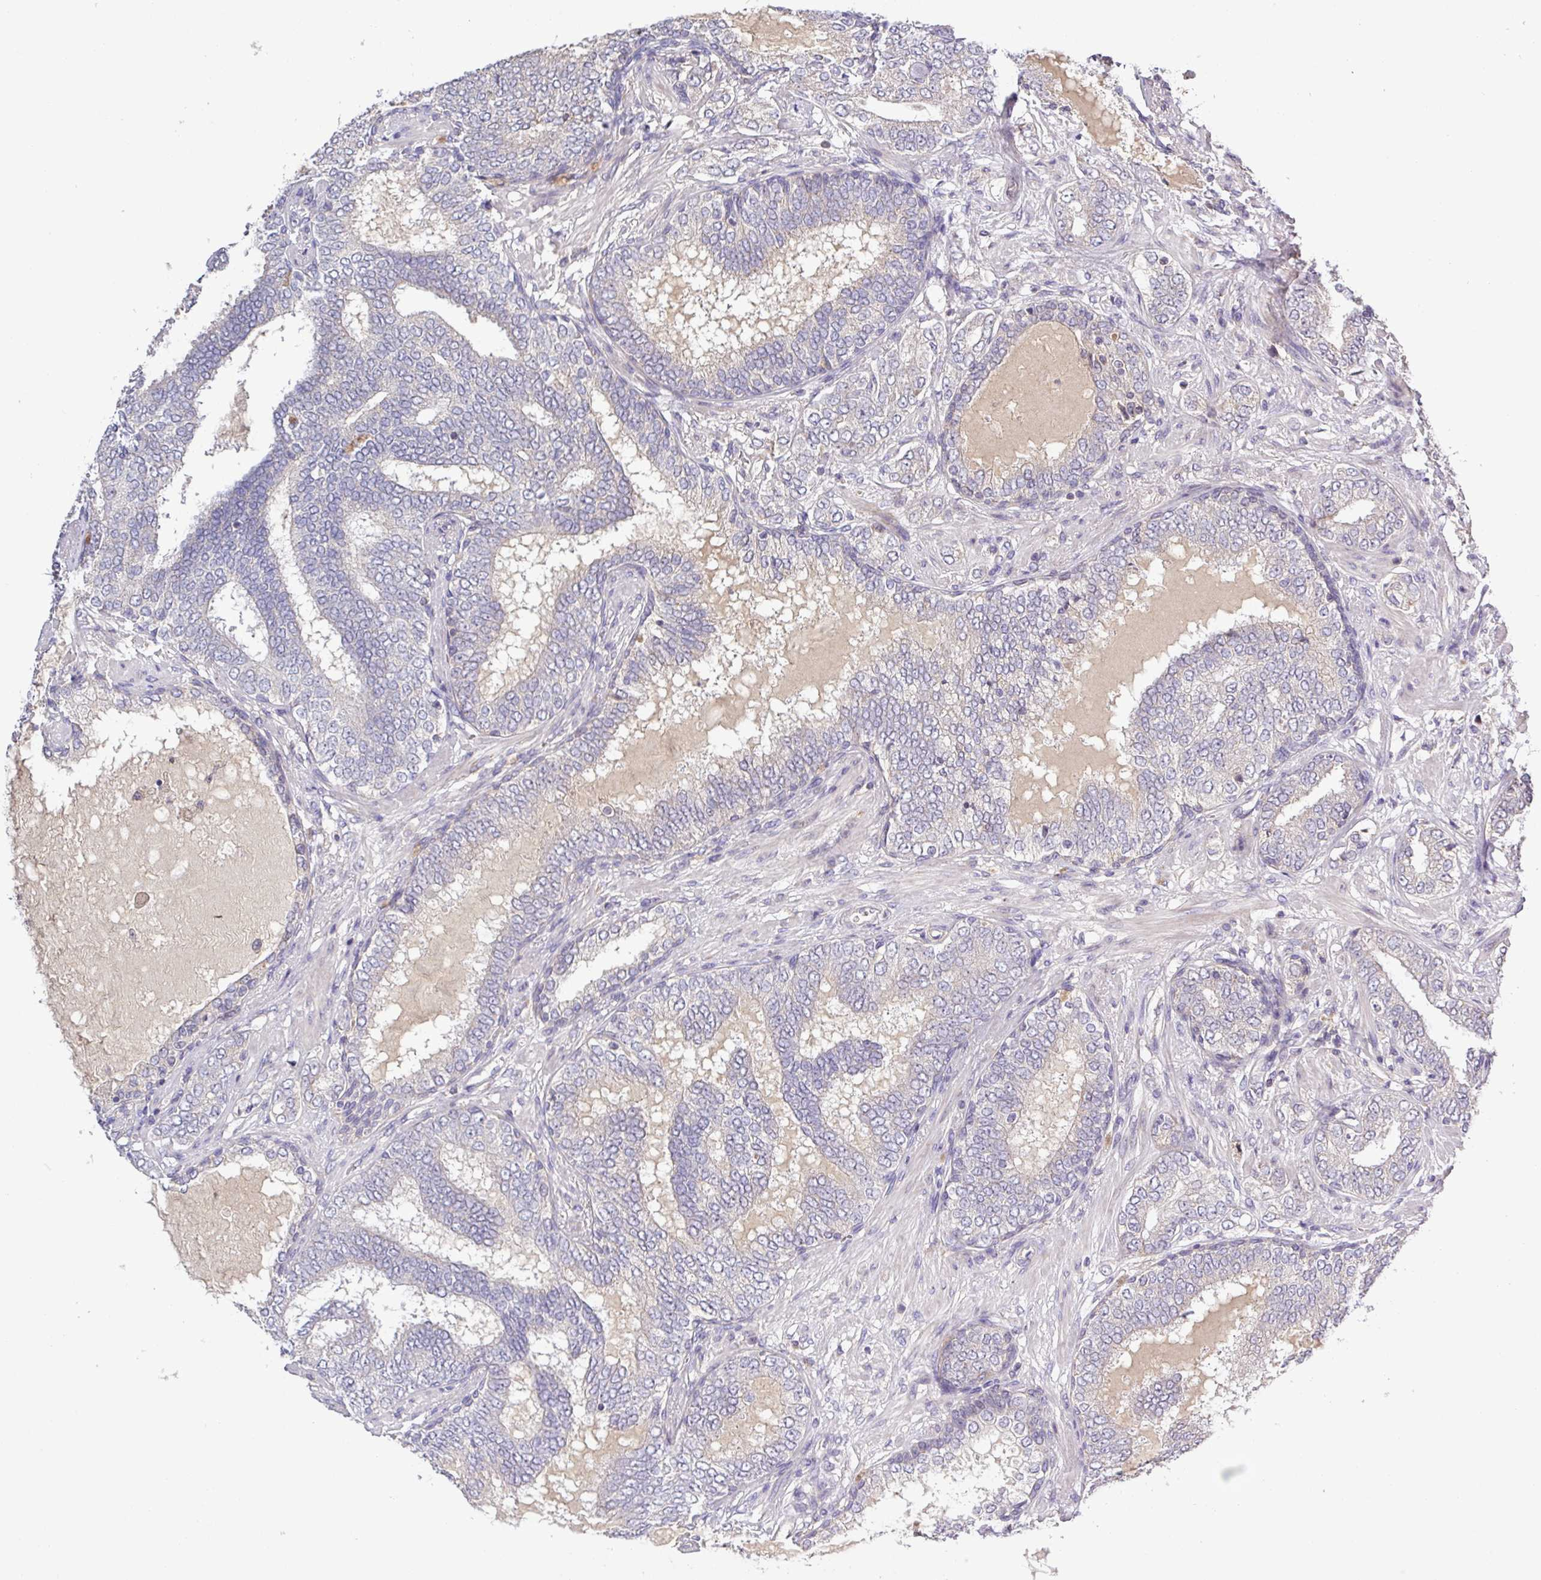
{"staining": {"intensity": "negative", "quantity": "none", "location": "none"}, "tissue": "prostate cancer", "cell_type": "Tumor cells", "image_type": "cancer", "snomed": [{"axis": "morphology", "description": "Adenocarcinoma, High grade"}, {"axis": "topography", "description": "Prostate"}], "caption": "Adenocarcinoma (high-grade) (prostate) stained for a protein using immunohistochemistry displays no positivity tumor cells.", "gene": "SFTPB", "patient": {"sex": "male", "age": 72}}